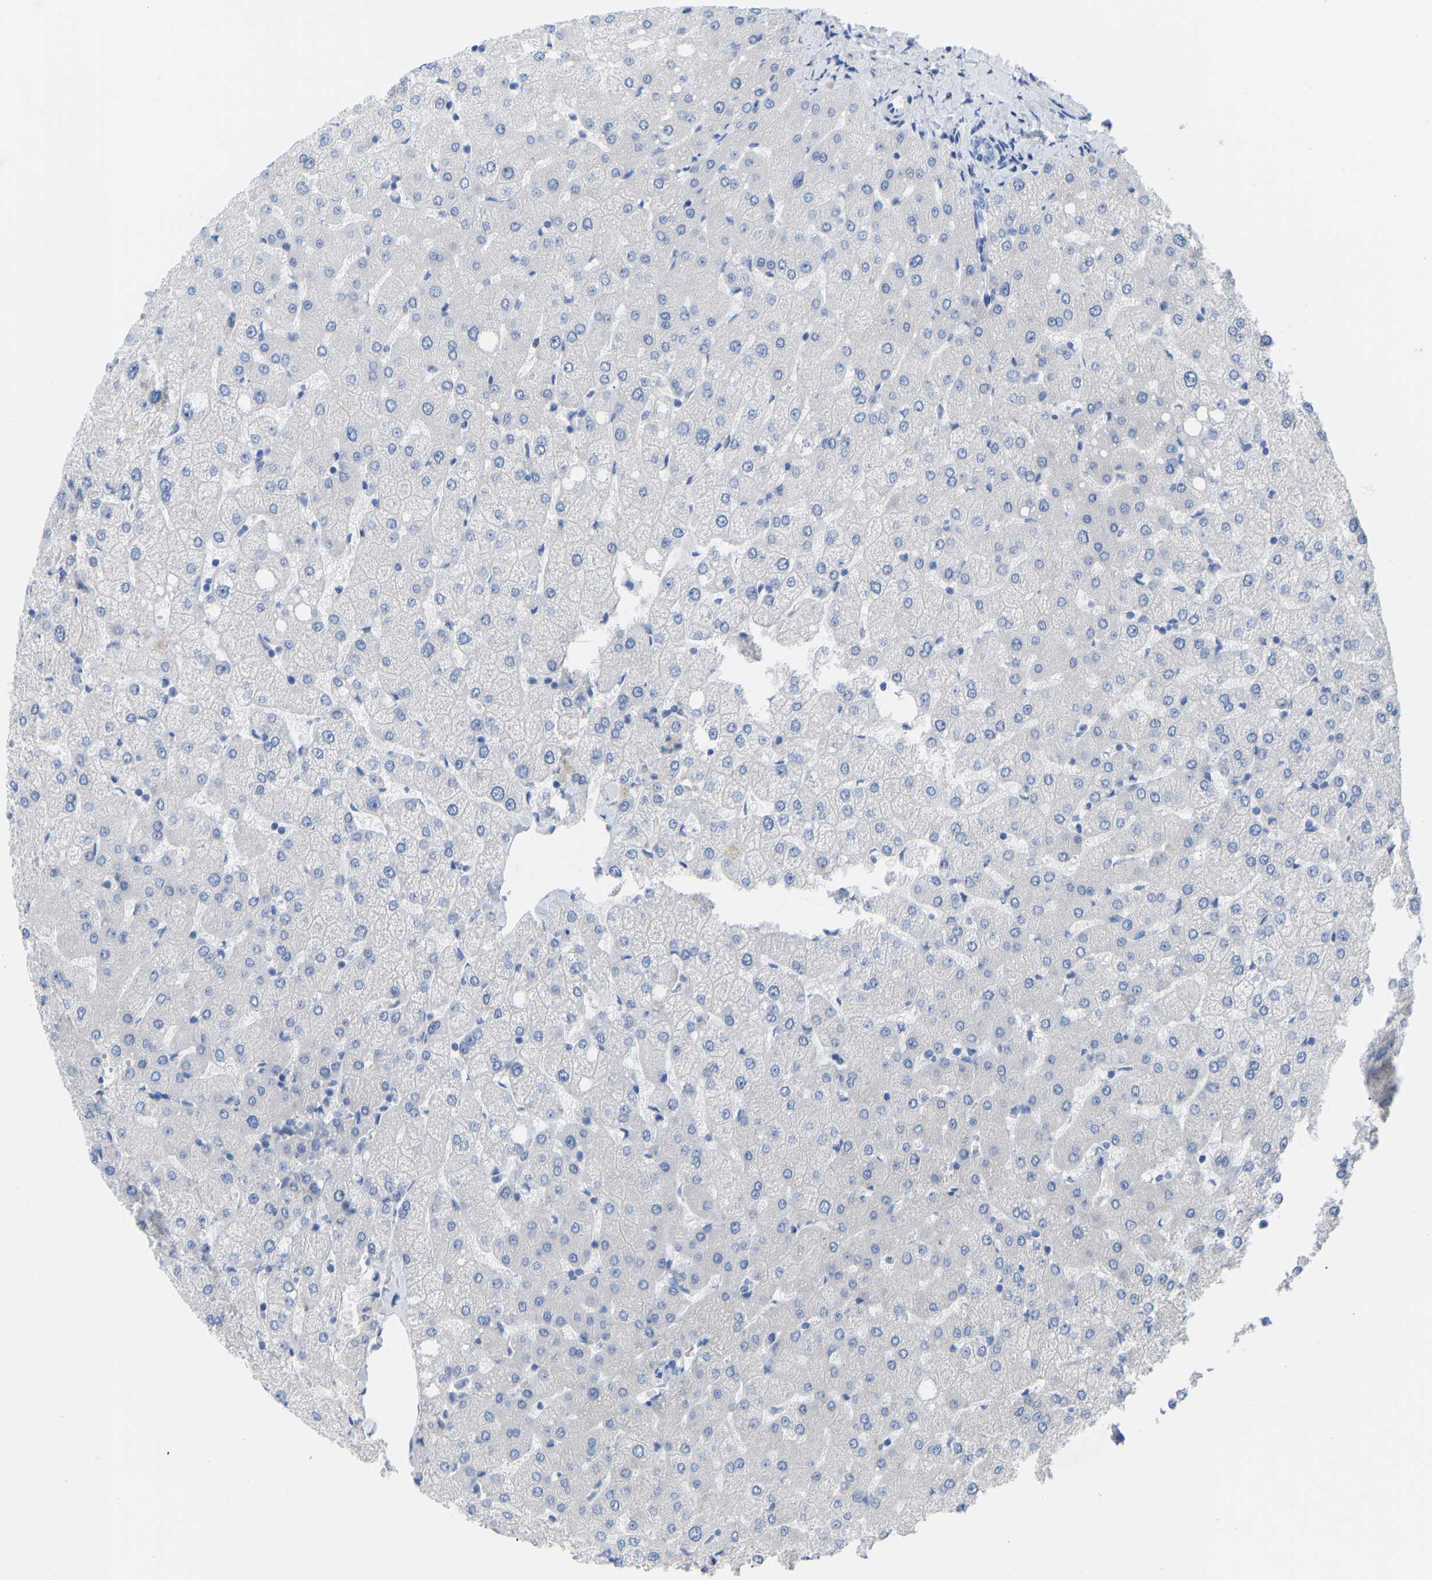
{"staining": {"intensity": "negative", "quantity": "none", "location": "none"}, "tissue": "liver", "cell_type": "Cholangiocytes", "image_type": "normal", "snomed": [{"axis": "morphology", "description": "Normal tissue, NOS"}, {"axis": "topography", "description": "Liver"}], "caption": "High power microscopy photomicrograph of an immunohistochemistry (IHC) histopathology image of normal liver, revealing no significant staining in cholangiocytes.", "gene": "OLIG2", "patient": {"sex": "female", "age": 54}}